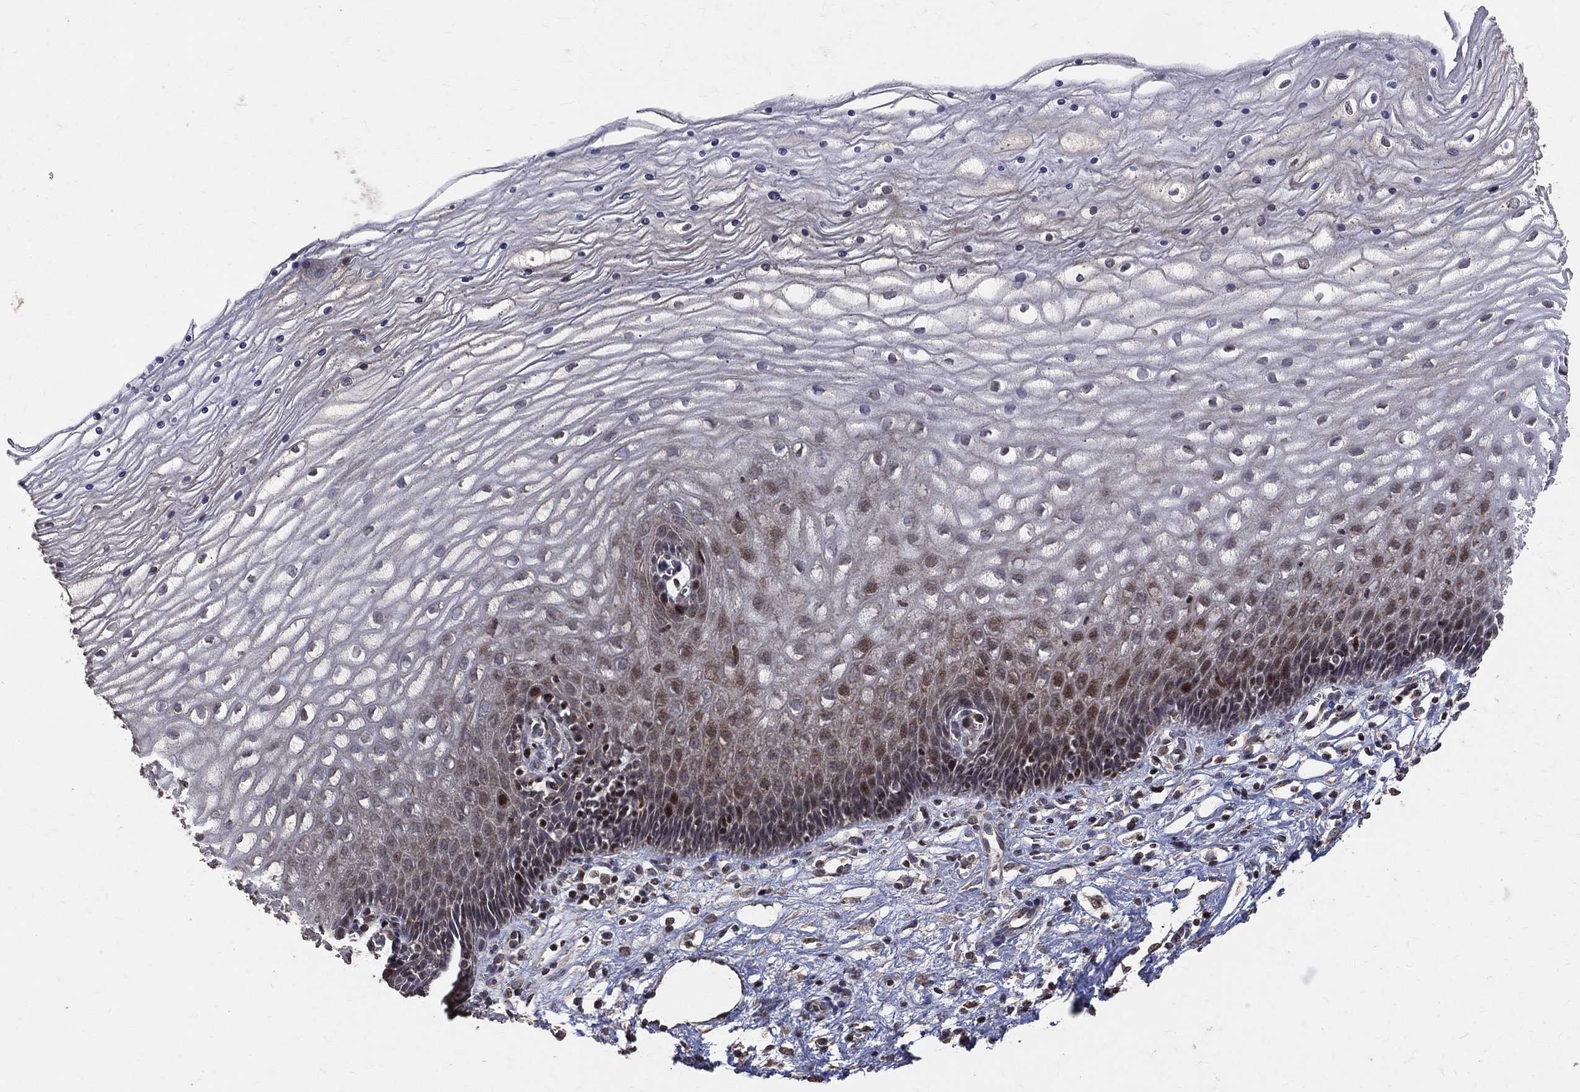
{"staining": {"intensity": "negative", "quantity": "none", "location": "none"}, "tissue": "cervix", "cell_type": "Glandular cells", "image_type": "normal", "snomed": [{"axis": "morphology", "description": "Normal tissue, NOS"}, {"axis": "topography", "description": "Cervix"}], "caption": "IHC of benign cervix shows no positivity in glandular cells.", "gene": "LY6K", "patient": {"sex": "female", "age": 35}}